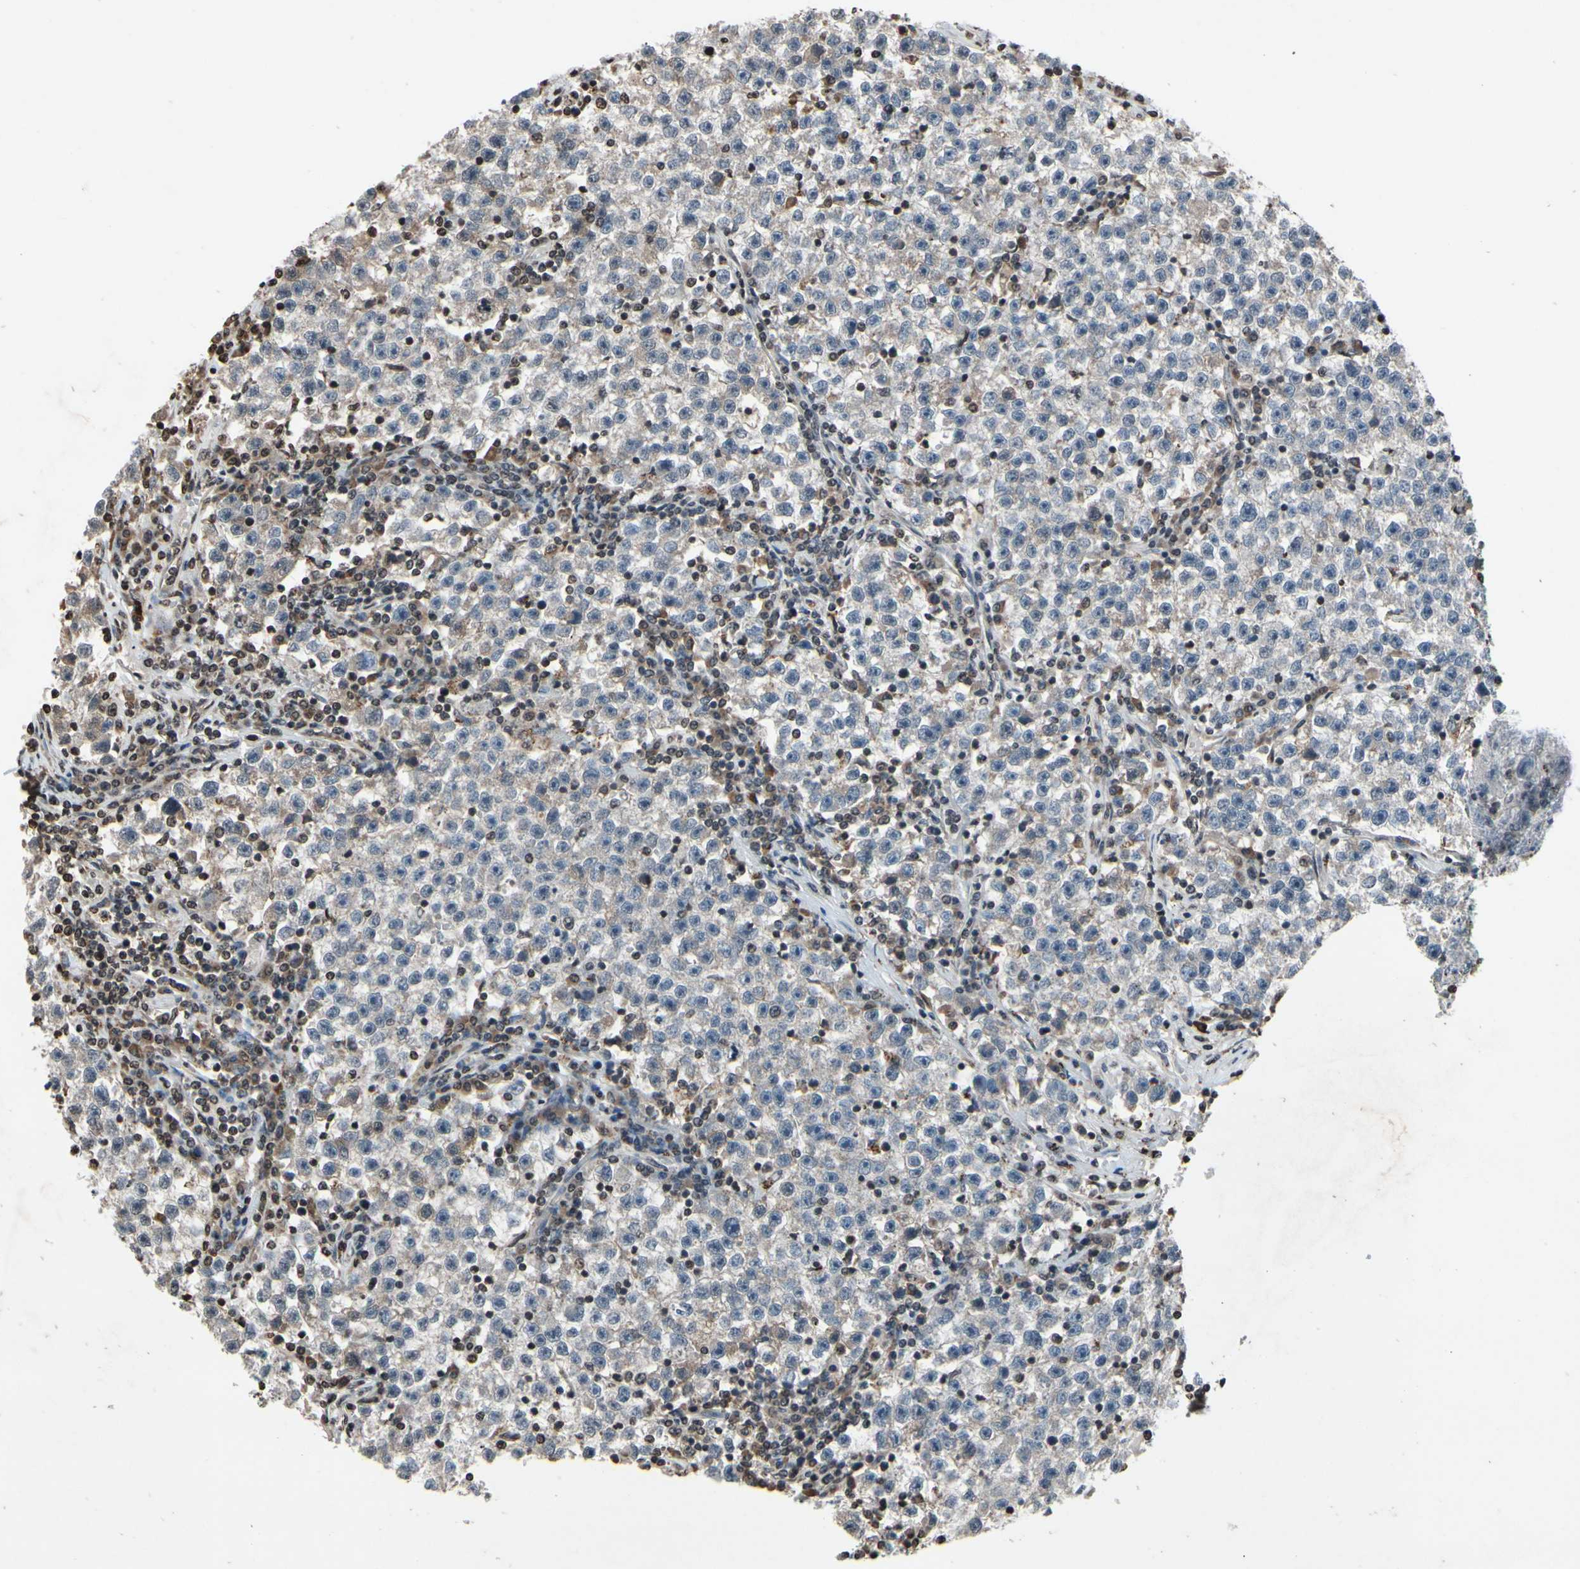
{"staining": {"intensity": "negative", "quantity": "none", "location": "none"}, "tissue": "testis cancer", "cell_type": "Tumor cells", "image_type": "cancer", "snomed": [{"axis": "morphology", "description": "Seminoma, NOS"}, {"axis": "topography", "description": "Testis"}], "caption": "The photomicrograph exhibits no staining of tumor cells in testis seminoma.", "gene": "HIPK2", "patient": {"sex": "male", "age": 22}}